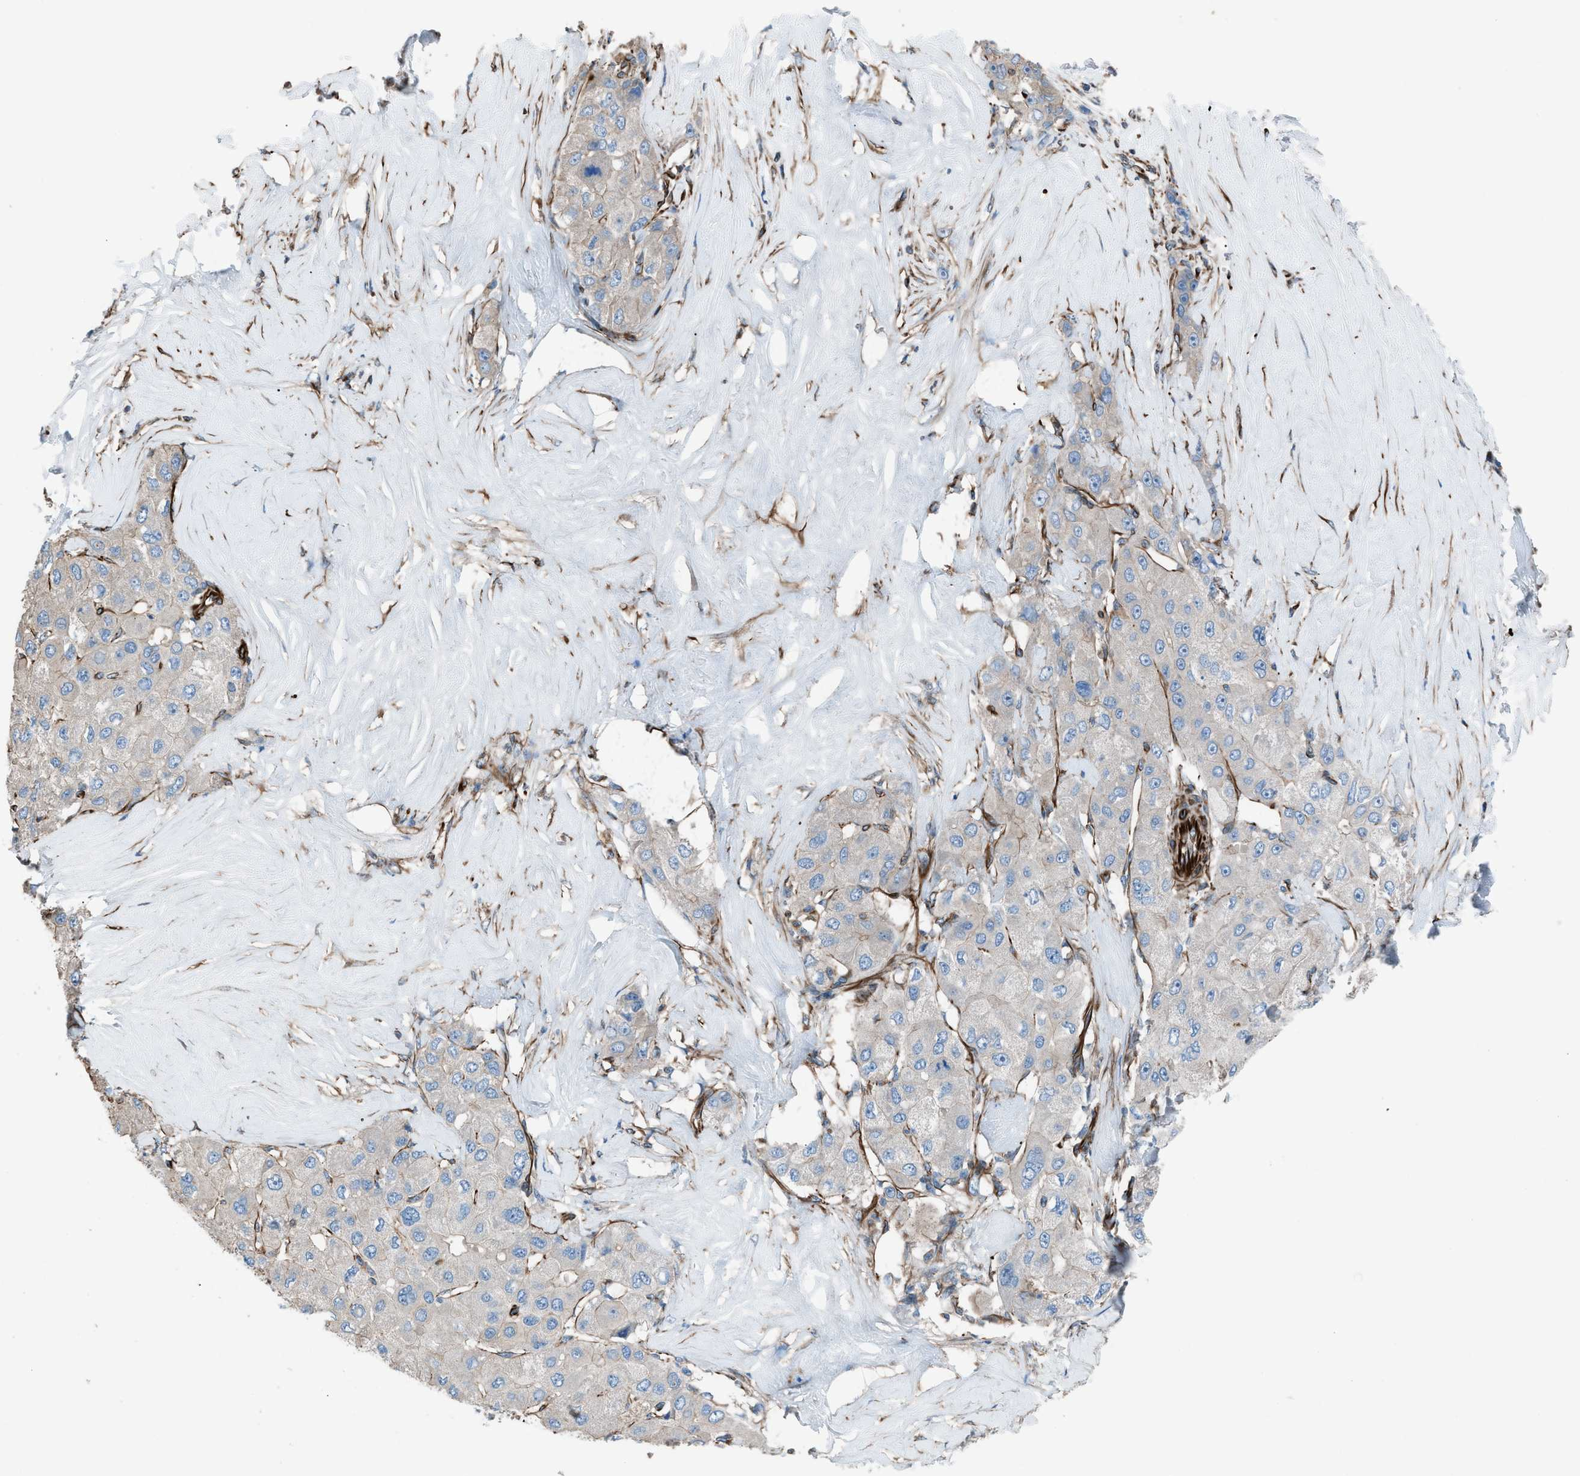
{"staining": {"intensity": "negative", "quantity": "none", "location": "none"}, "tissue": "liver cancer", "cell_type": "Tumor cells", "image_type": "cancer", "snomed": [{"axis": "morphology", "description": "Carcinoma, Hepatocellular, NOS"}, {"axis": "topography", "description": "Liver"}], "caption": "A high-resolution histopathology image shows immunohistochemistry staining of liver hepatocellular carcinoma, which exhibits no significant positivity in tumor cells. (DAB (3,3'-diaminobenzidine) immunohistochemistry, high magnification).", "gene": "CABP7", "patient": {"sex": "male", "age": 80}}